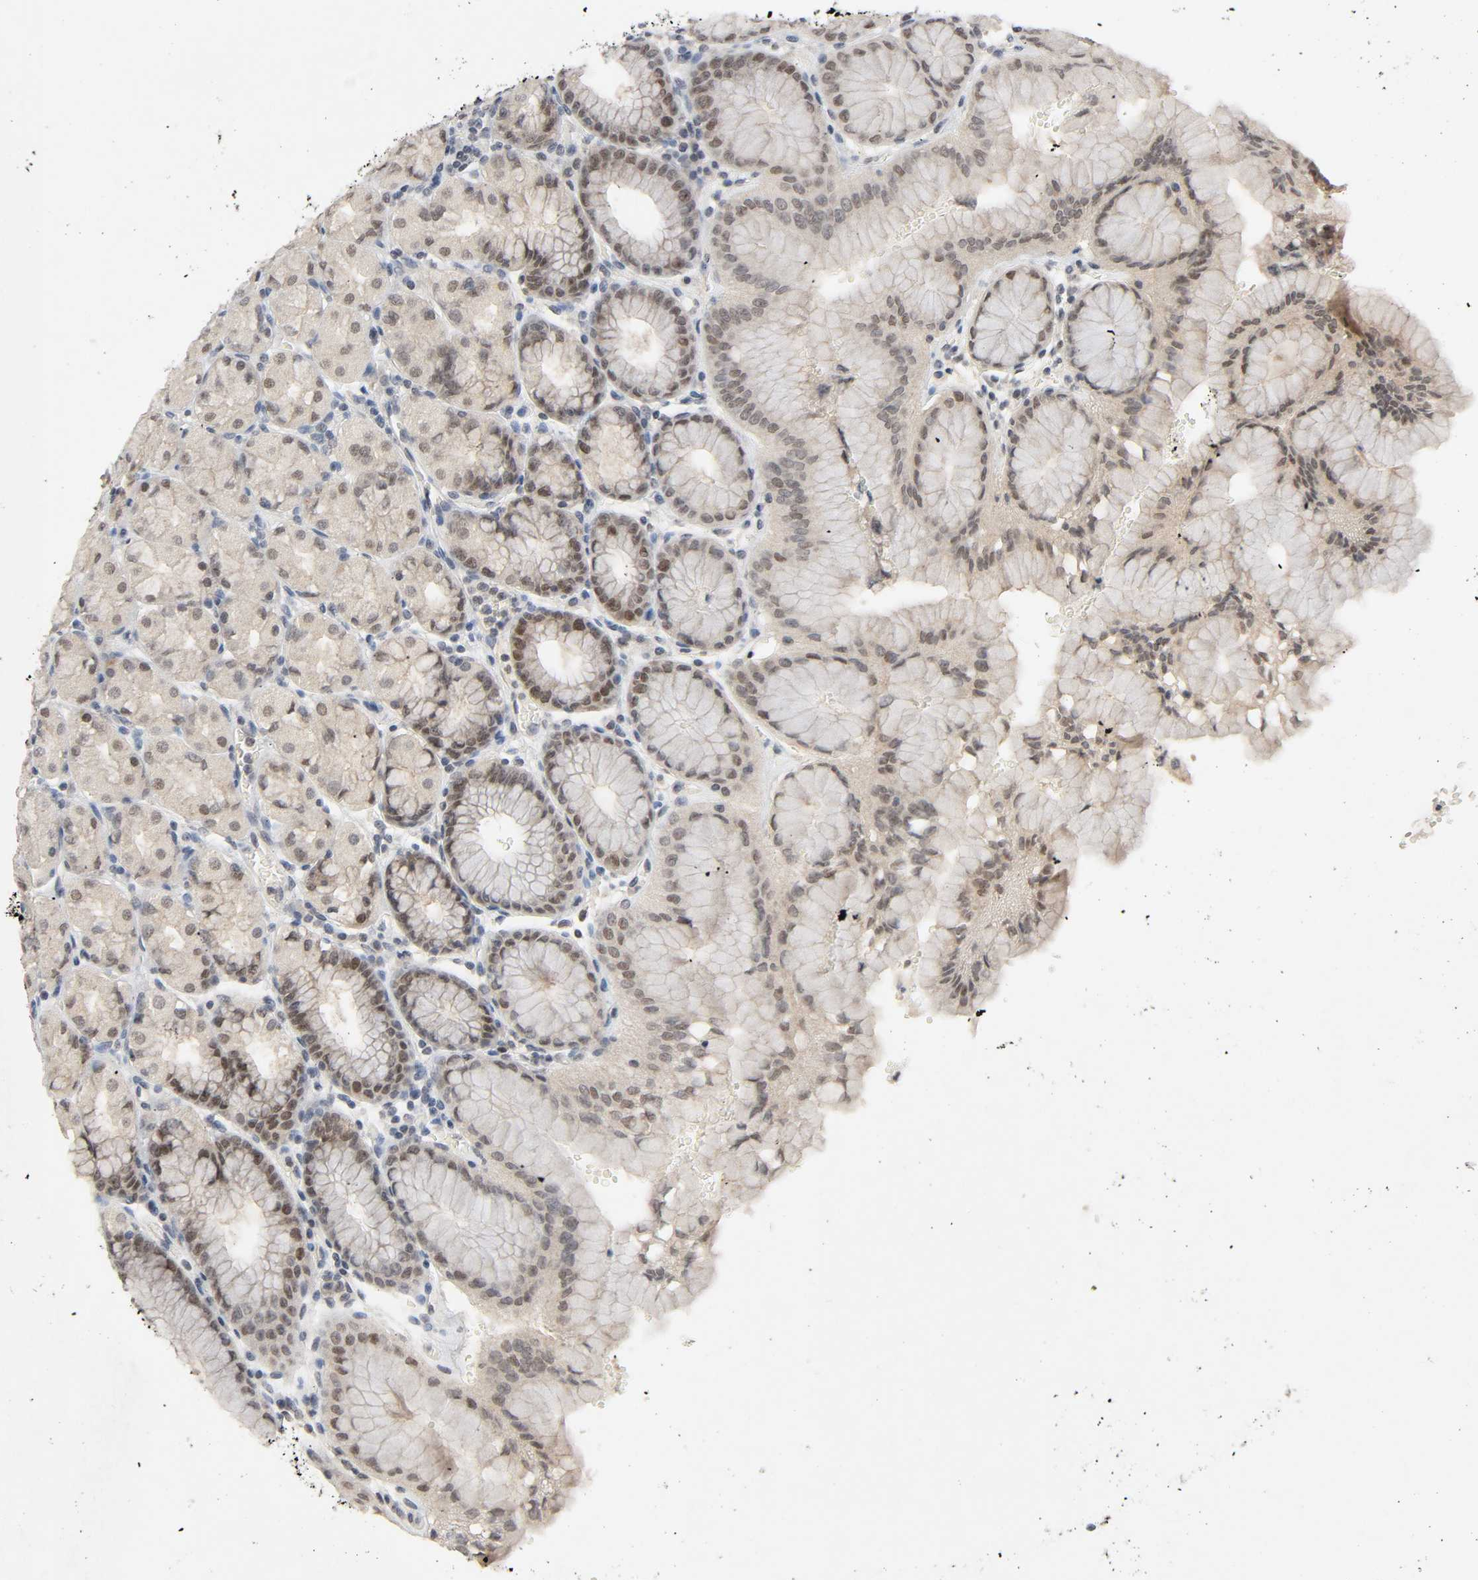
{"staining": {"intensity": "moderate", "quantity": ">75%", "location": "cytoplasmic/membranous,nuclear"}, "tissue": "stomach", "cell_type": "Glandular cells", "image_type": "normal", "snomed": [{"axis": "morphology", "description": "Normal tissue, NOS"}, {"axis": "topography", "description": "Stomach, upper"}, {"axis": "topography", "description": "Stomach"}], "caption": "Stomach stained for a protein shows moderate cytoplasmic/membranous,nuclear positivity in glandular cells. (brown staining indicates protein expression, while blue staining denotes nuclei).", "gene": "MAPKAPK5", "patient": {"sex": "male", "age": 76}}